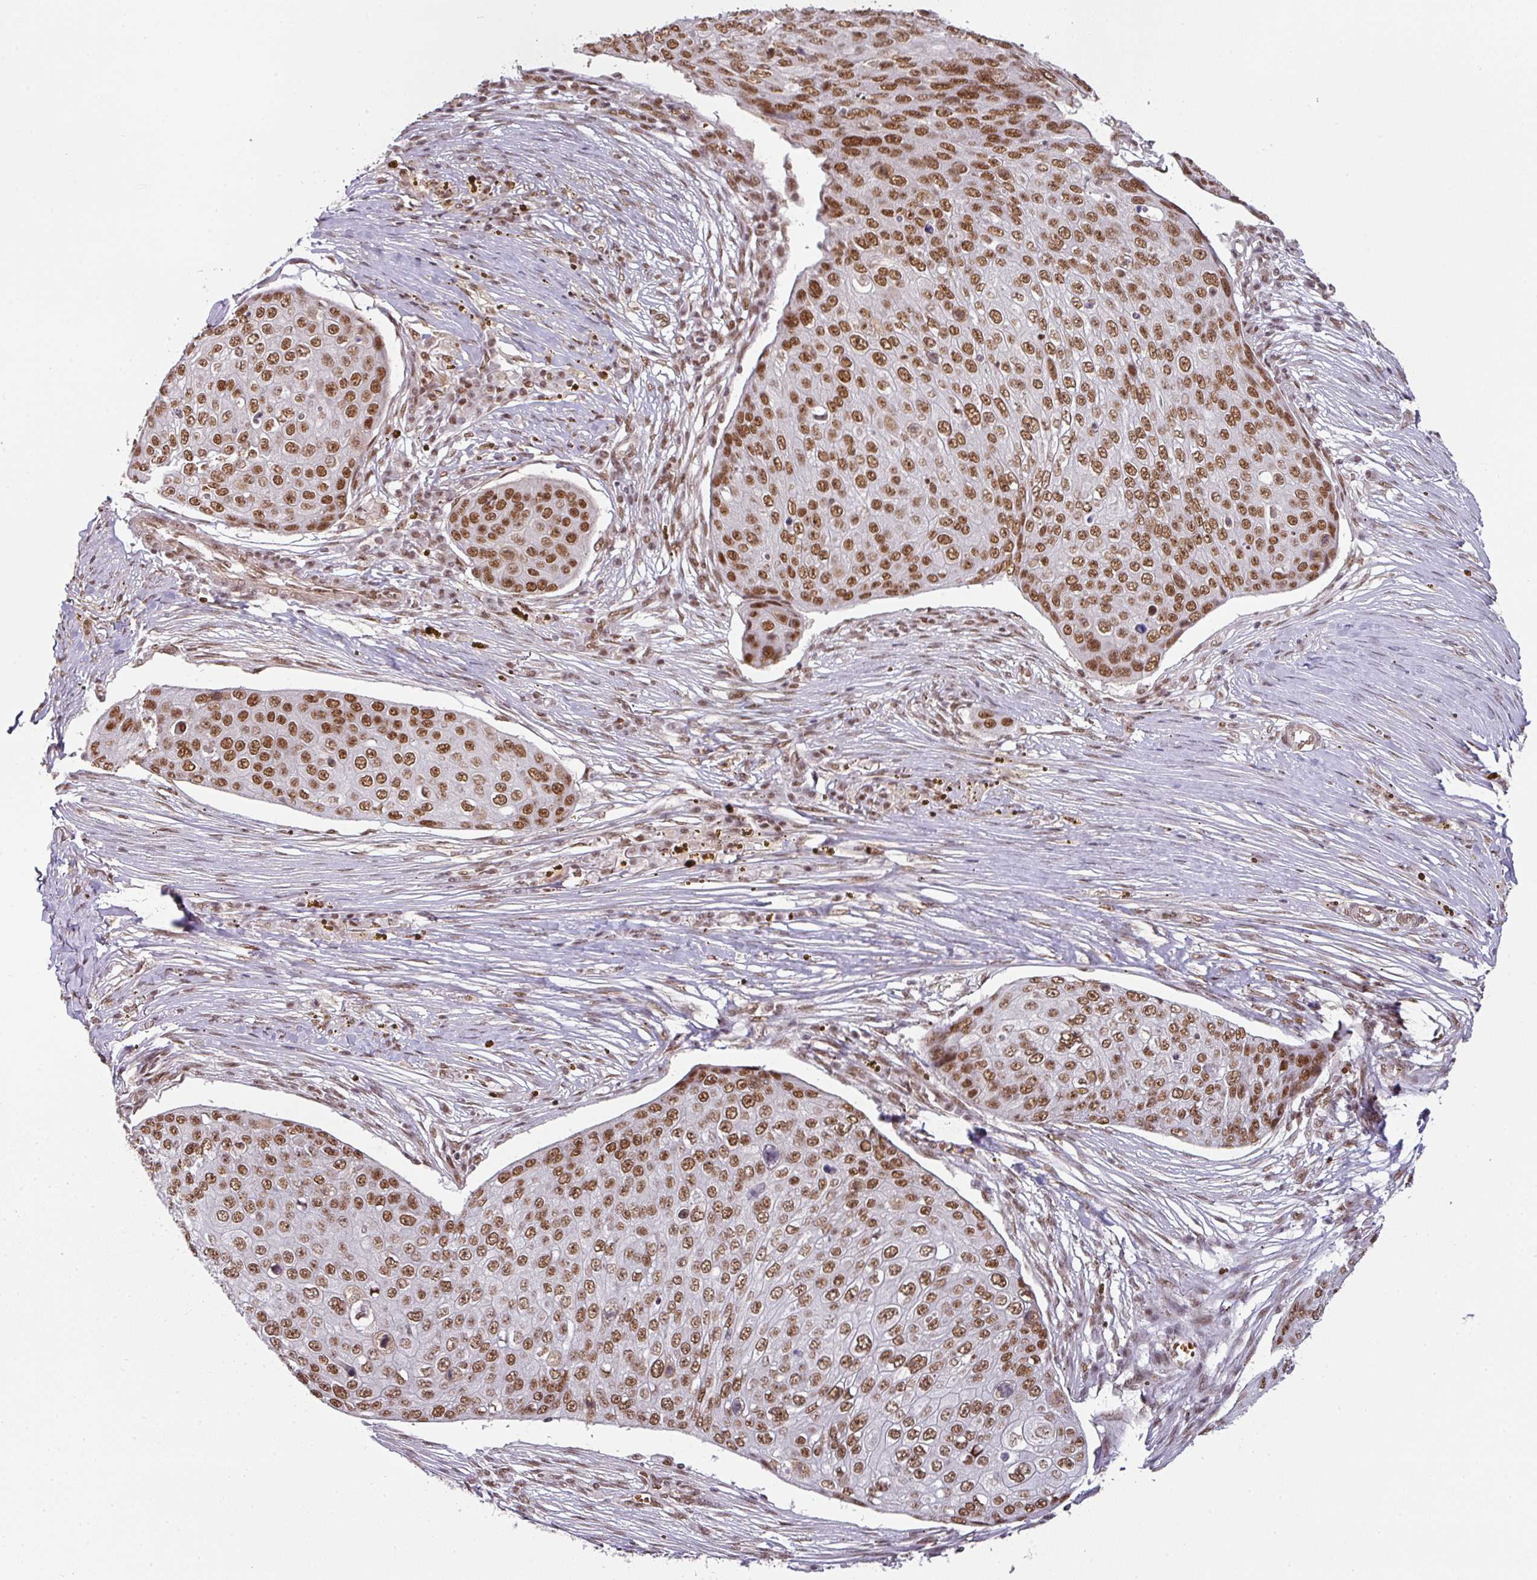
{"staining": {"intensity": "moderate", "quantity": ">75%", "location": "nuclear"}, "tissue": "skin cancer", "cell_type": "Tumor cells", "image_type": "cancer", "snomed": [{"axis": "morphology", "description": "Squamous cell carcinoma, NOS"}, {"axis": "topography", "description": "Skin"}], "caption": "Human skin cancer (squamous cell carcinoma) stained for a protein (brown) displays moderate nuclear positive expression in approximately >75% of tumor cells.", "gene": "NCOA5", "patient": {"sex": "male", "age": 71}}